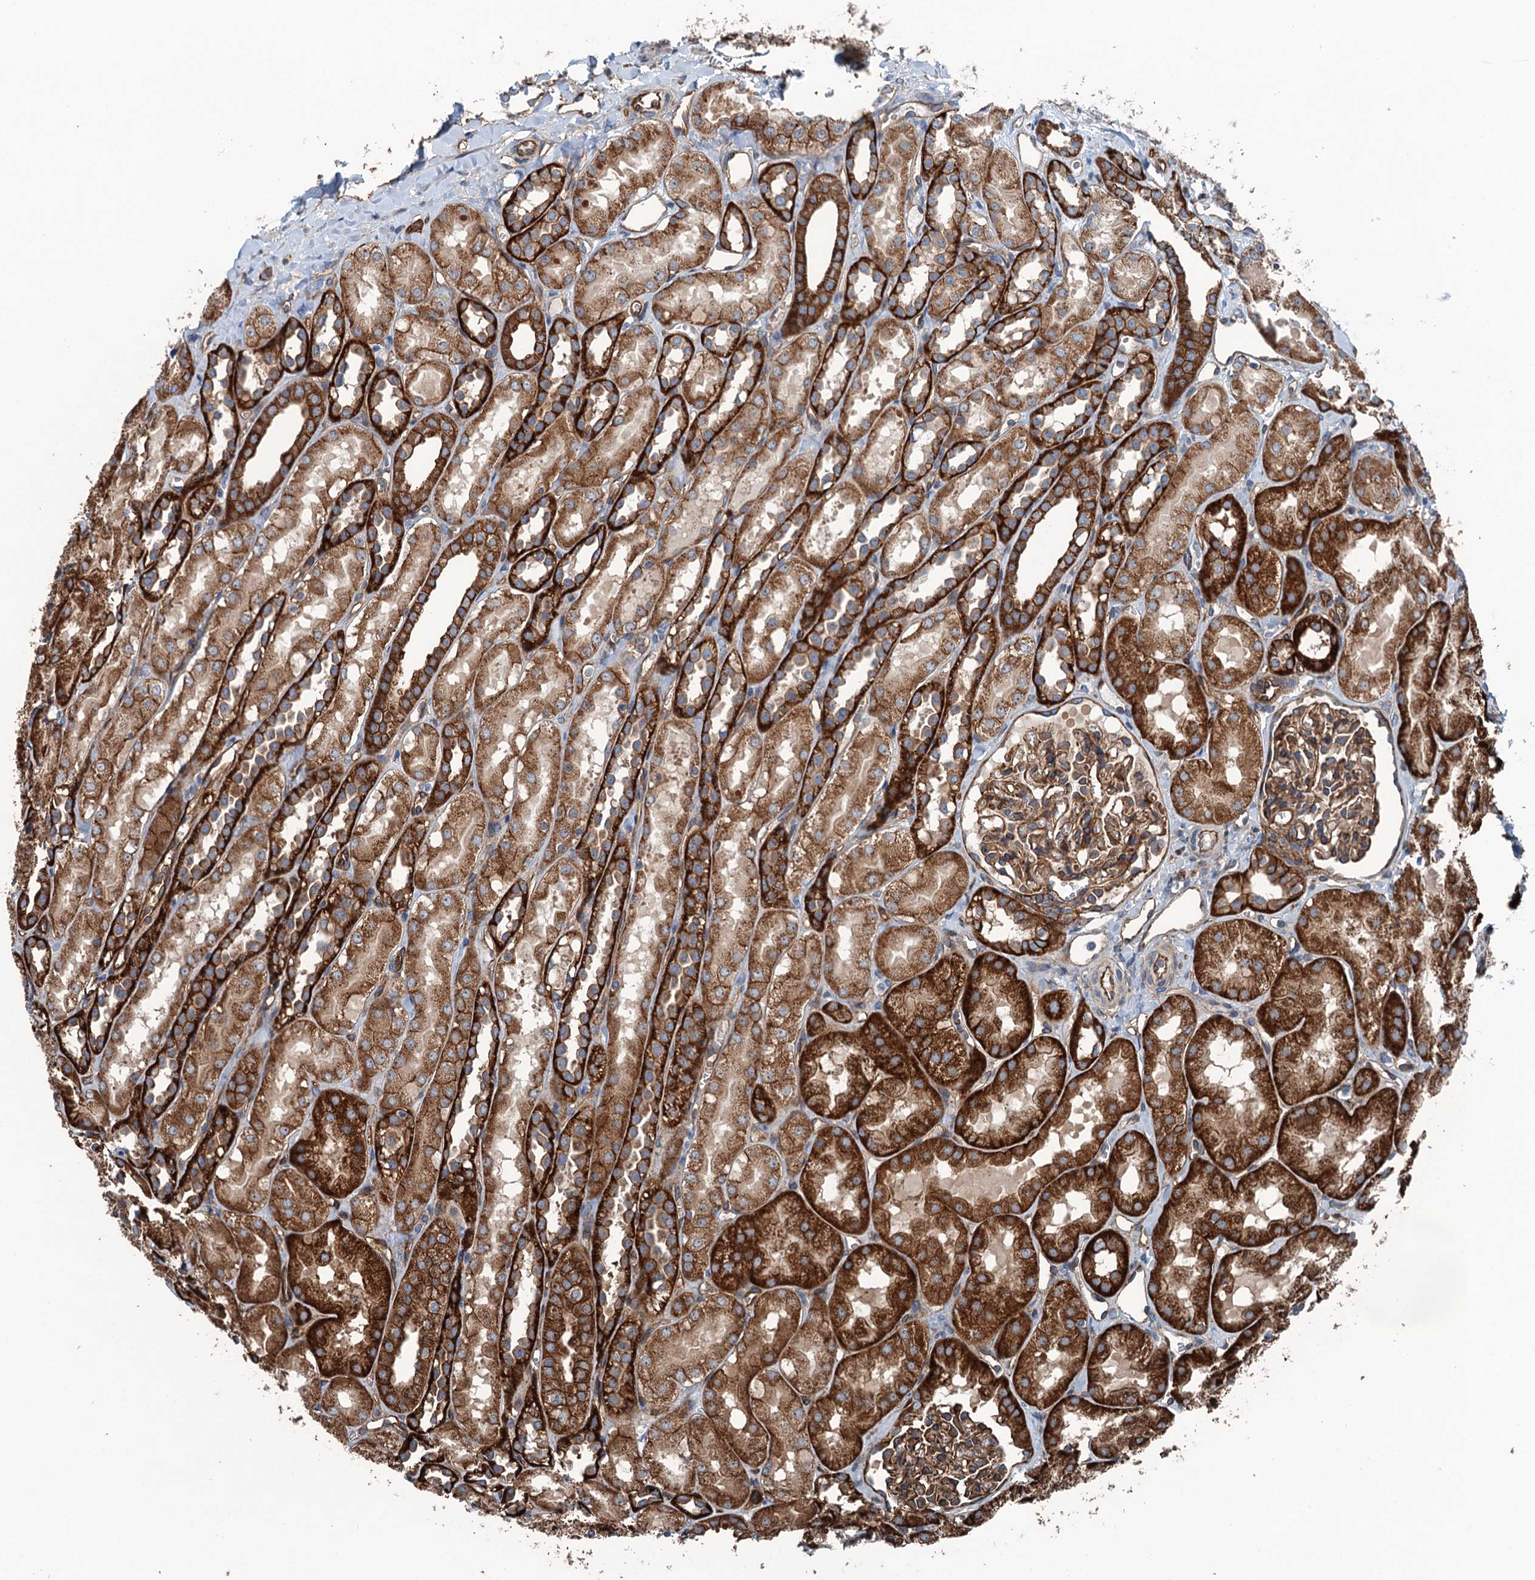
{"staining": {"intensity": "strong", "quantity": ">75%", "location": "cytoplasmic/membranous"}, "tissue": "kidney", "cell_type": "Cells in glomeruli", "image_type": "normal", "snomed": [{"axis": "morphology", "description": "Normal tissue, NOS"}, {"axis": "topography", "description": "Kidney"}, {"axis": "topography", "description": "Urinary bladder"}], "caption": "Kidney stained with DAB immunohistochemistry (IHC) displays high levels of strong cytoplasmic/membranous positivity in about >75% of cells in glomeruli. (IHC, brightfield microscopy, high magnification).", "gene": "NMRAL1", "patient": {"sex": "male", "age": 16}}